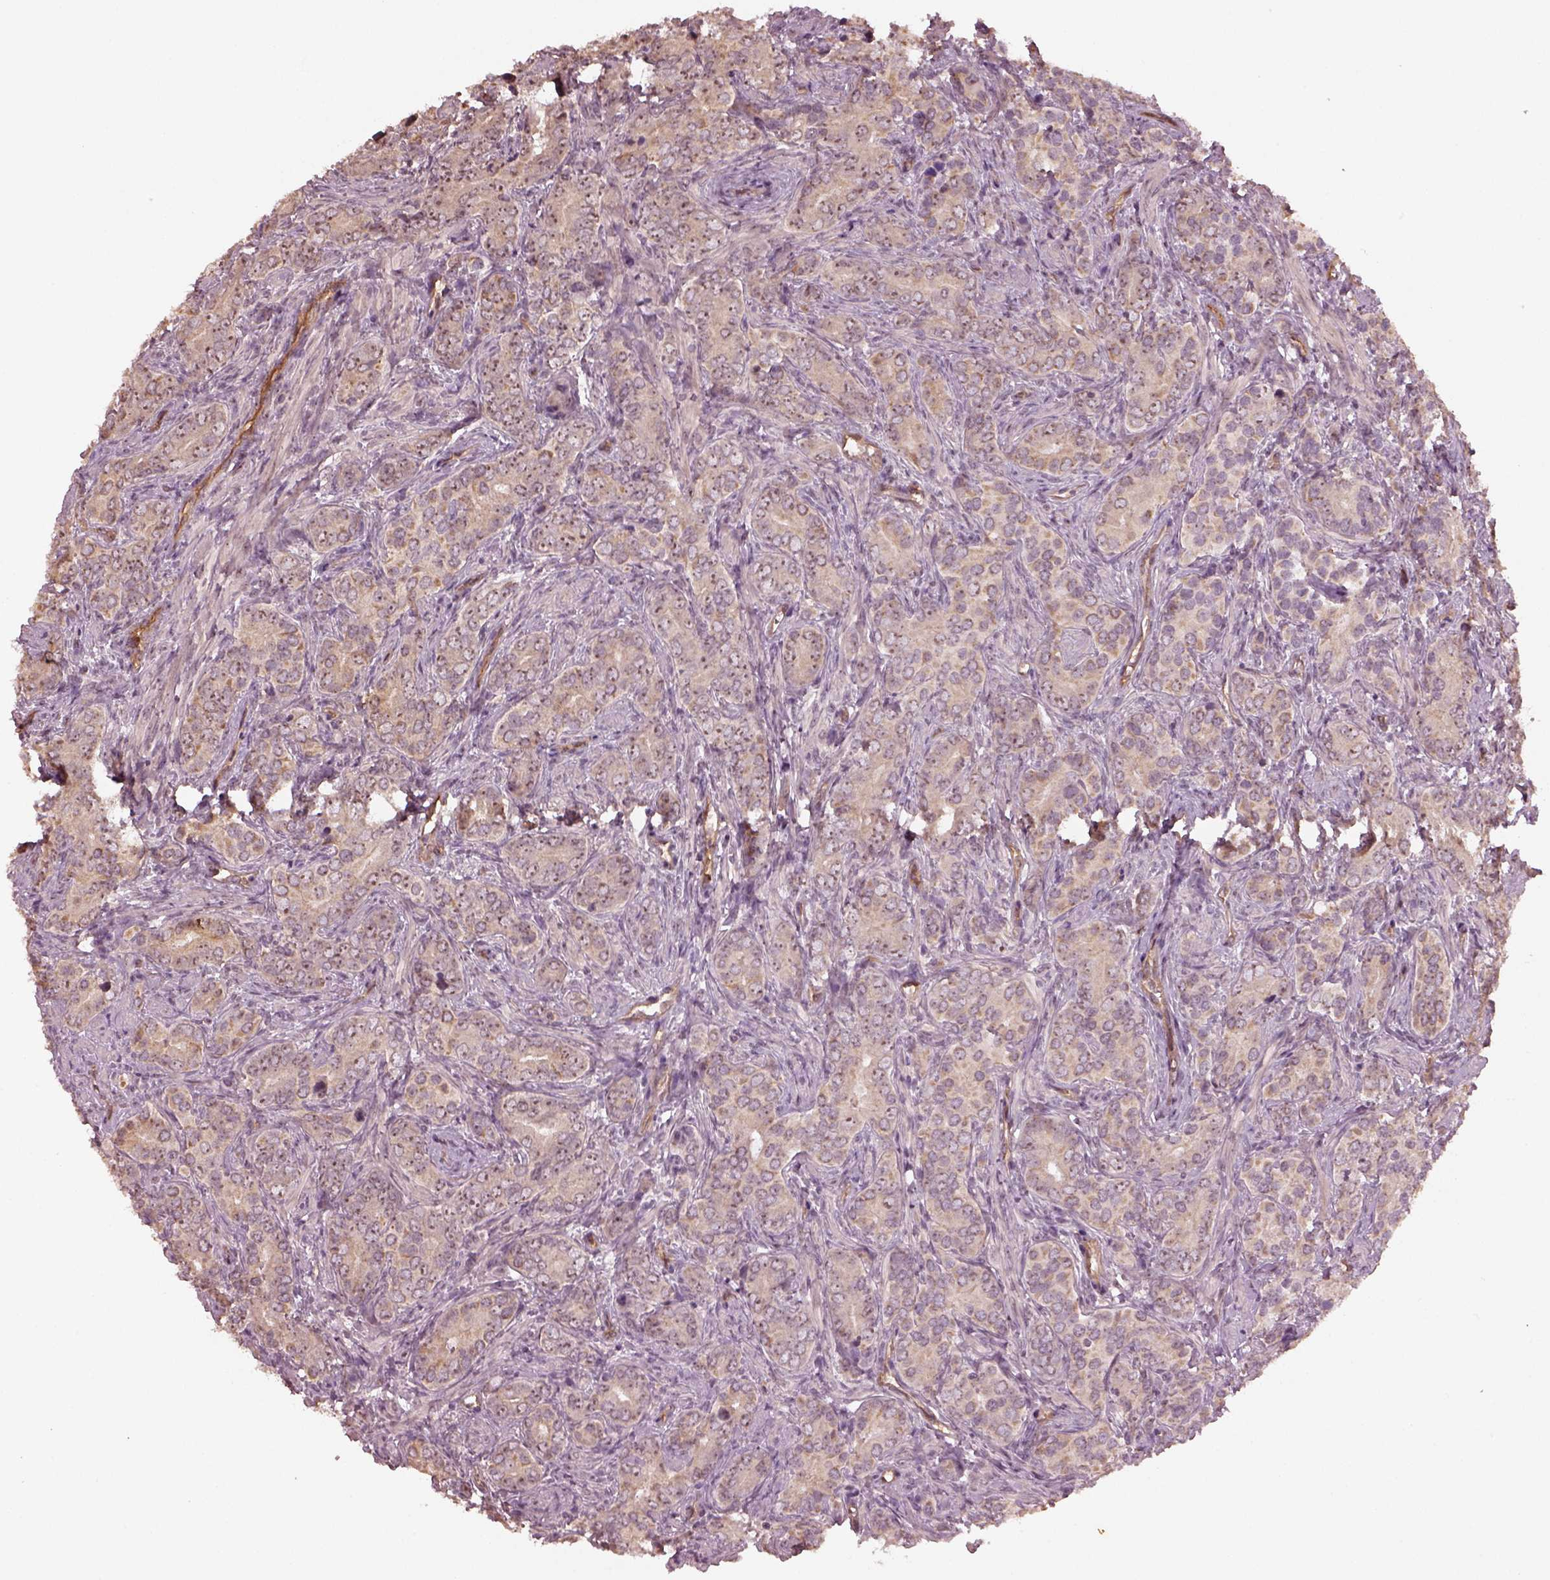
{"staining": {"intensity": "moderate", "quantity": "25%-75%", "location": "cytoplasmic/membranous,nuclear"}, "tissue": "prostate cancer", "cell_type": "Tumor cells", "image_type": "cancer", "snomed": [{"axis": "morphology", "description": "Adenocarcinoma, High grade"}, {"axis": "topography", "description": "Prostate"}], "caption": "Protein expression analysis of prostate cancer (adenocarcinoma (high-grade)) demonstrates moderate cytoplasmic/membranous and nuclear expression in approximately 25%-75% of tumor cells. The protein of interest is stained brown, and the nuclei are stained in blue (DAB (3,3'-diaminobenzidine) IHC with brightfield microscopy, high magnification).", "gene": "GNRH1", "patient": {"sex": "male", "age": 84}}